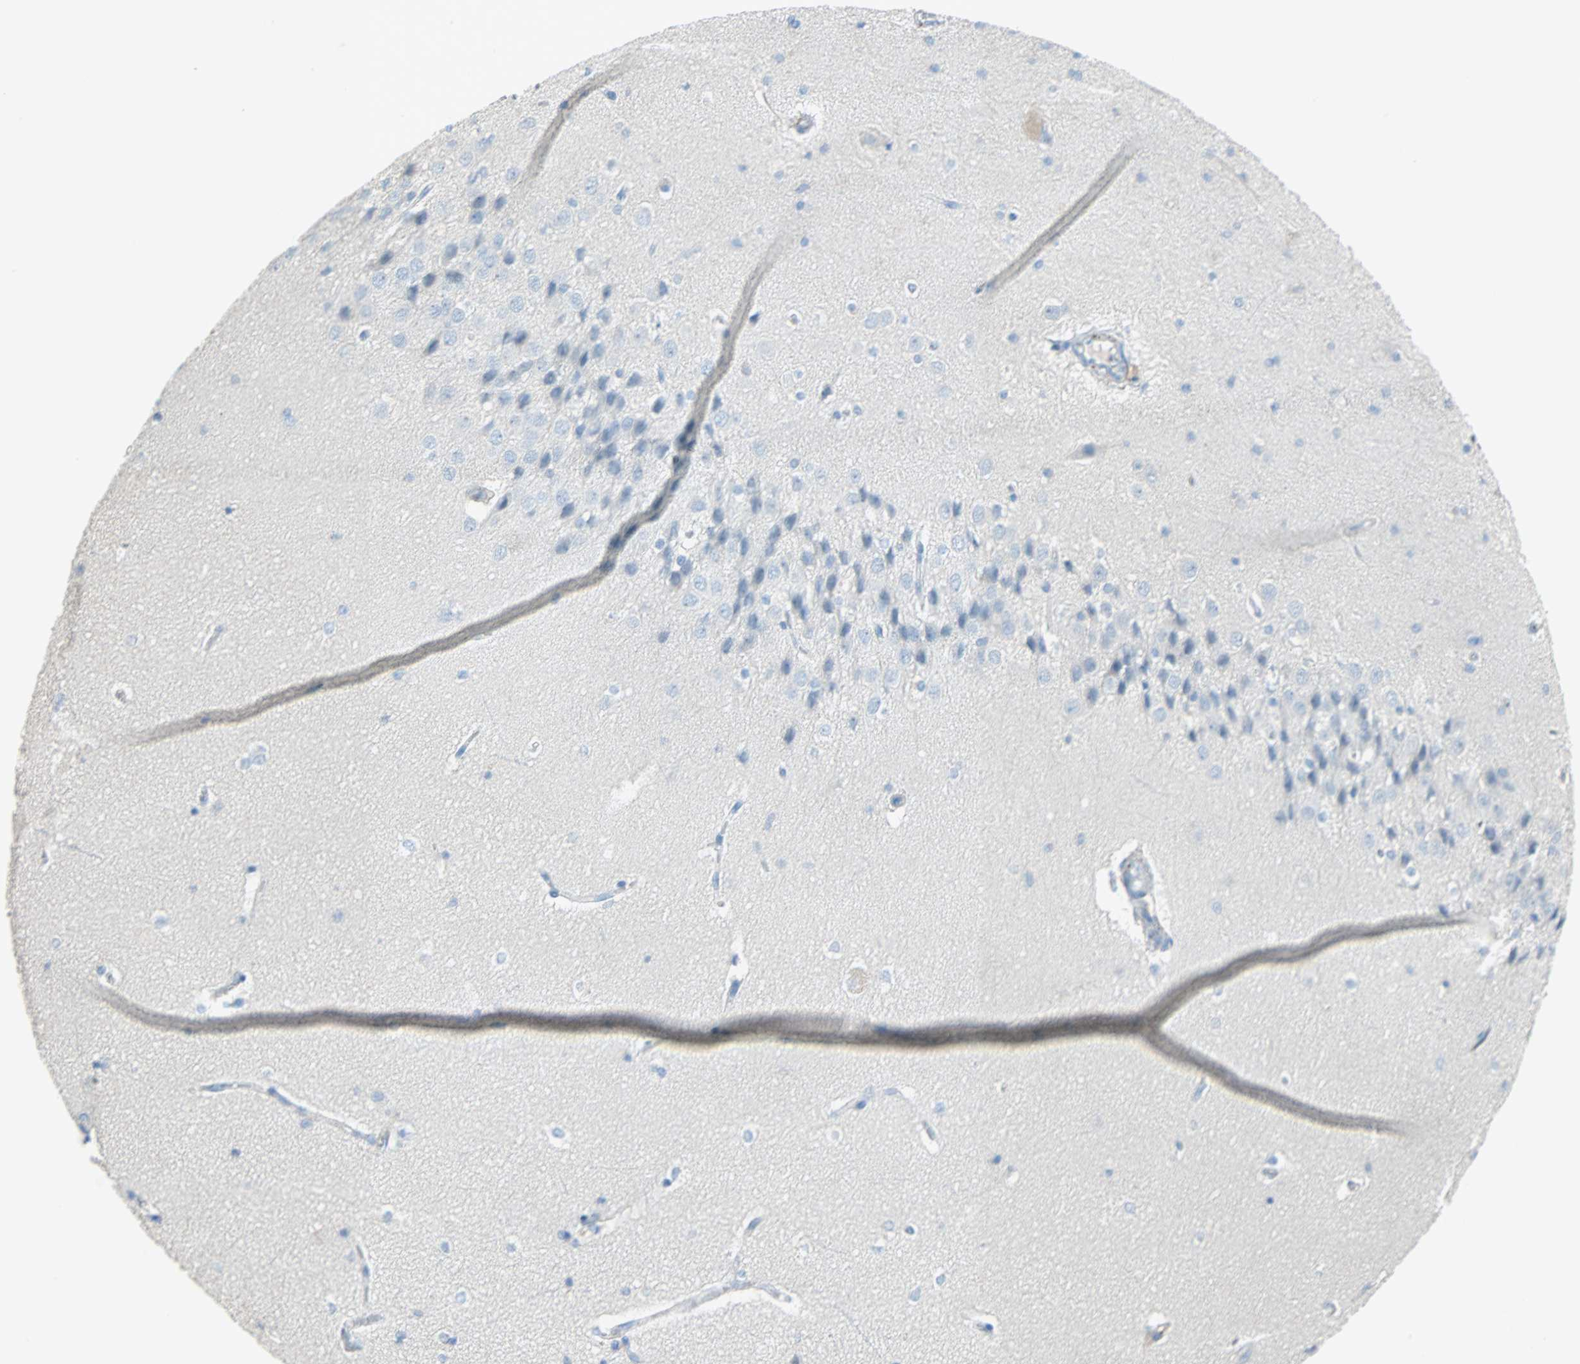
{"staining": {"intensity": "negative", "quantity": "none", "location": "none"}, "tissue": "hippocampus", "cell_type": "Glial cells", "image_type": "normal", "snomed": [{"axis": "morphology", "description": "Normal tissue, NOS"}, {"axis": "topography", "description": "Hippocampus"}], "caption": "Immunohistochemical staining of unremarkable human hippocampus exhibits no significant expression in glial cells. (DAB (3,3'-diaminobenzidine) immunohistochemistry with hematoxylin counter stain).", "gene": "CLEC4A", "patient": {"sex": "female", "age": 19}}